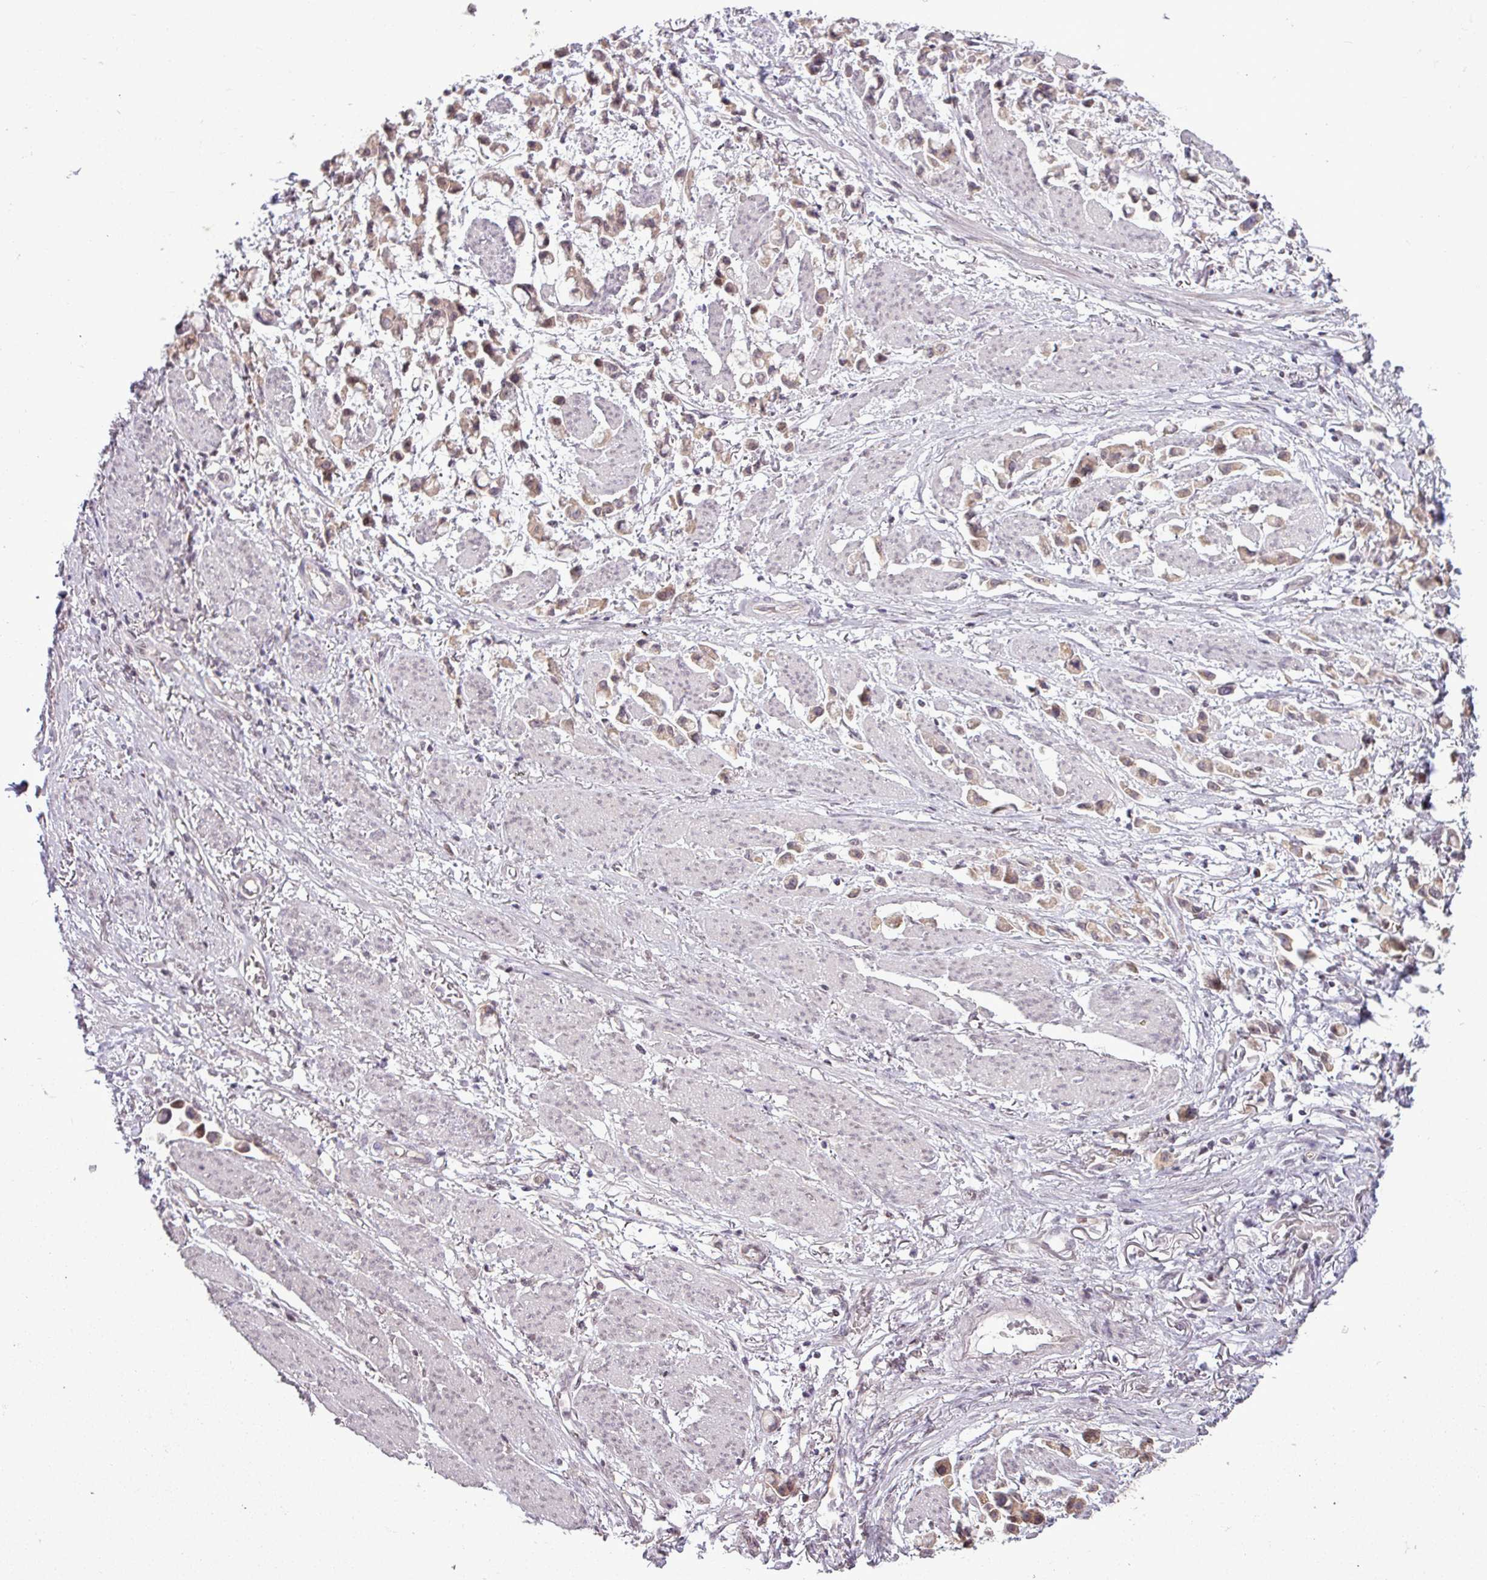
{"staining": {"intensity": "weak", "quantity": "25%-75%", "location": "cytoplasmic/membranous"}, "tissue": "stomach cancer", "cell_type": "Tumor cells", "image_type": "cancer", "snomed": [{"axis": "morphology", "description": "Adenocarcinoma, NOS"}, {"axis": "topography", "description": "Stomach"}], "caption": "Immunohistochemical staining of human adenocarcinoma (stomach) reveals low levels of weak cytoplasmic/membranous staining in about 25%-75% of tumor cells.", "gene": "GPT2", "patient": {"sex": "female", "age": 81}}